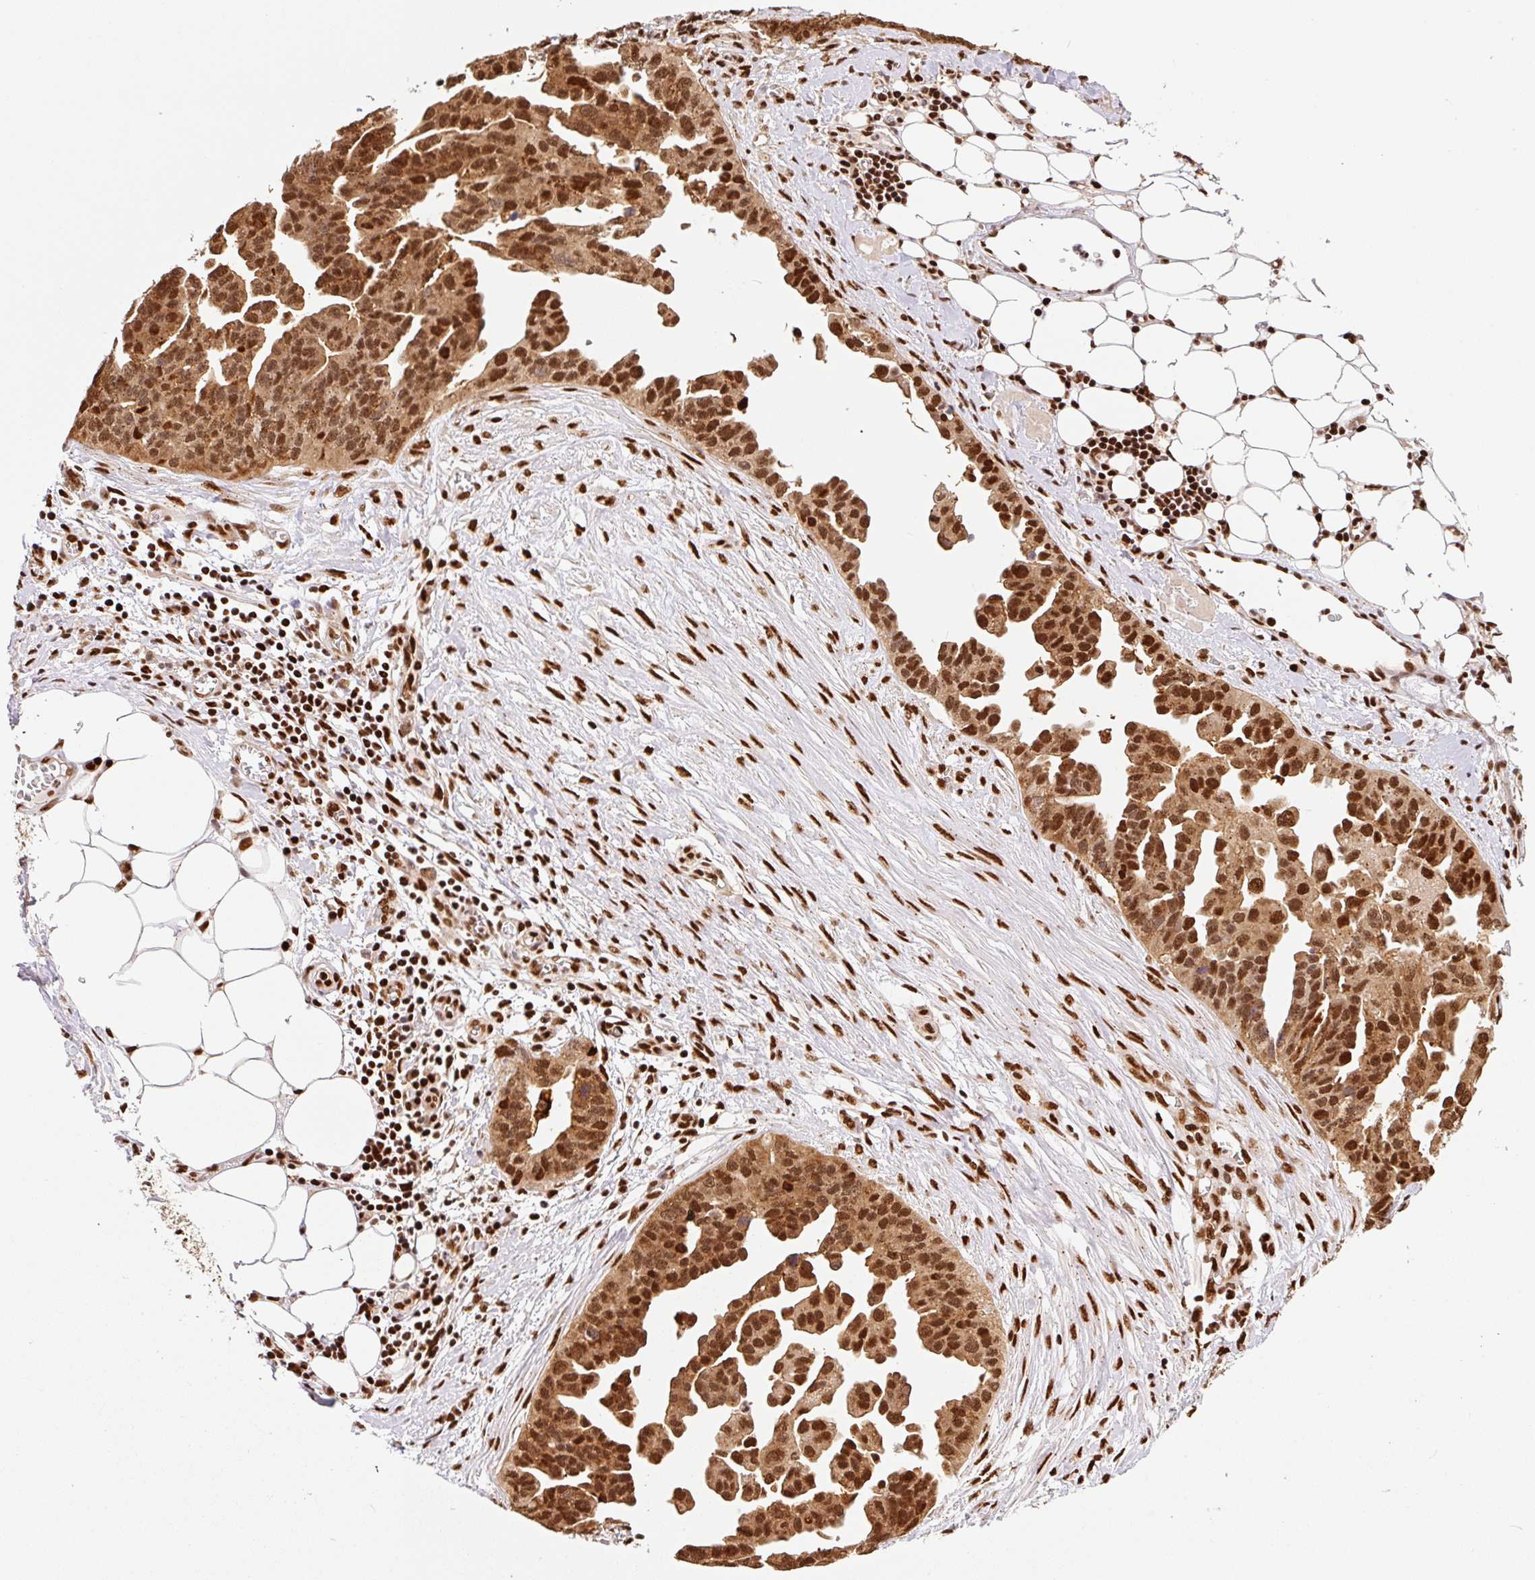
{"staining": {"intensity": "strong", "quantity": ">75%", "location": "nuclear"}, "tissue": "ovarian cancer", "cell_type": "Tumor cells", "image_type": "cancer", "snomed": [{"axis": "morphology", "description": "Cystadenocarcinoma, serous, NOS"}, {"axis": "topography", "description": "Ovary"}], "caption": "A brown stain labels strong nuclear expression of a protein in human serous cystadenocarcinoma (ovarian) tumor cells.", "gene": "GPR139", "patient": {"sex": "female", "age": 75}}